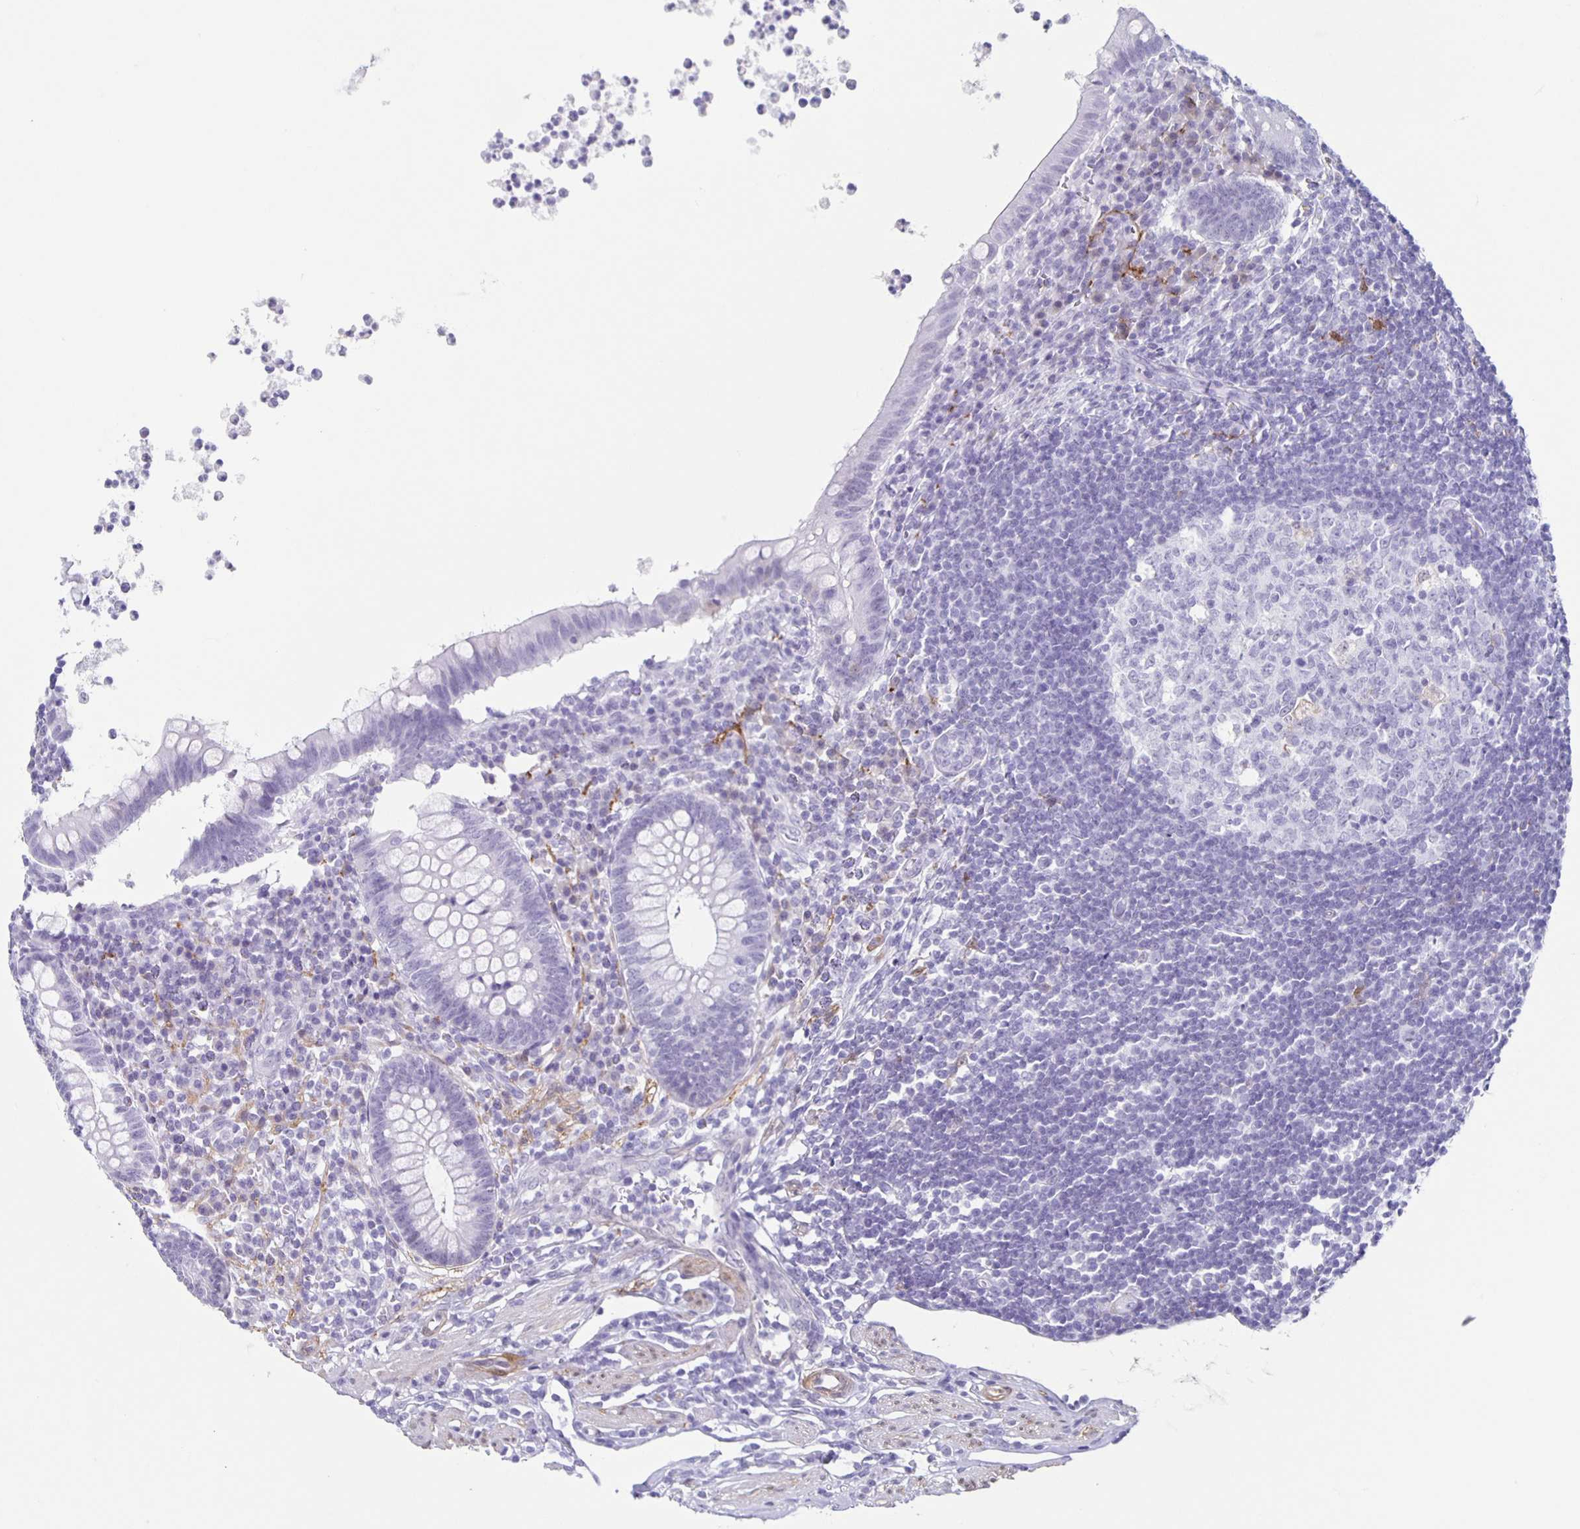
{"staining": {"intensity": "negative", "quantity": "none", "location": "none"}, "tissue": "appendix", "cell_type": "Glandular cells", "image_type": "normal", "snomed": [{"axis": "morphology", "description": "Normal tissue, NOS"}, {"axis": "topography", "description": "Appendix"}], "caption": "Human appendix stained for a protein using immunohistochemistry (IHC) exhibits no staining in glandular cells.", "gene": "TPPP", "patient": {"sex": "female", "age": 56}}